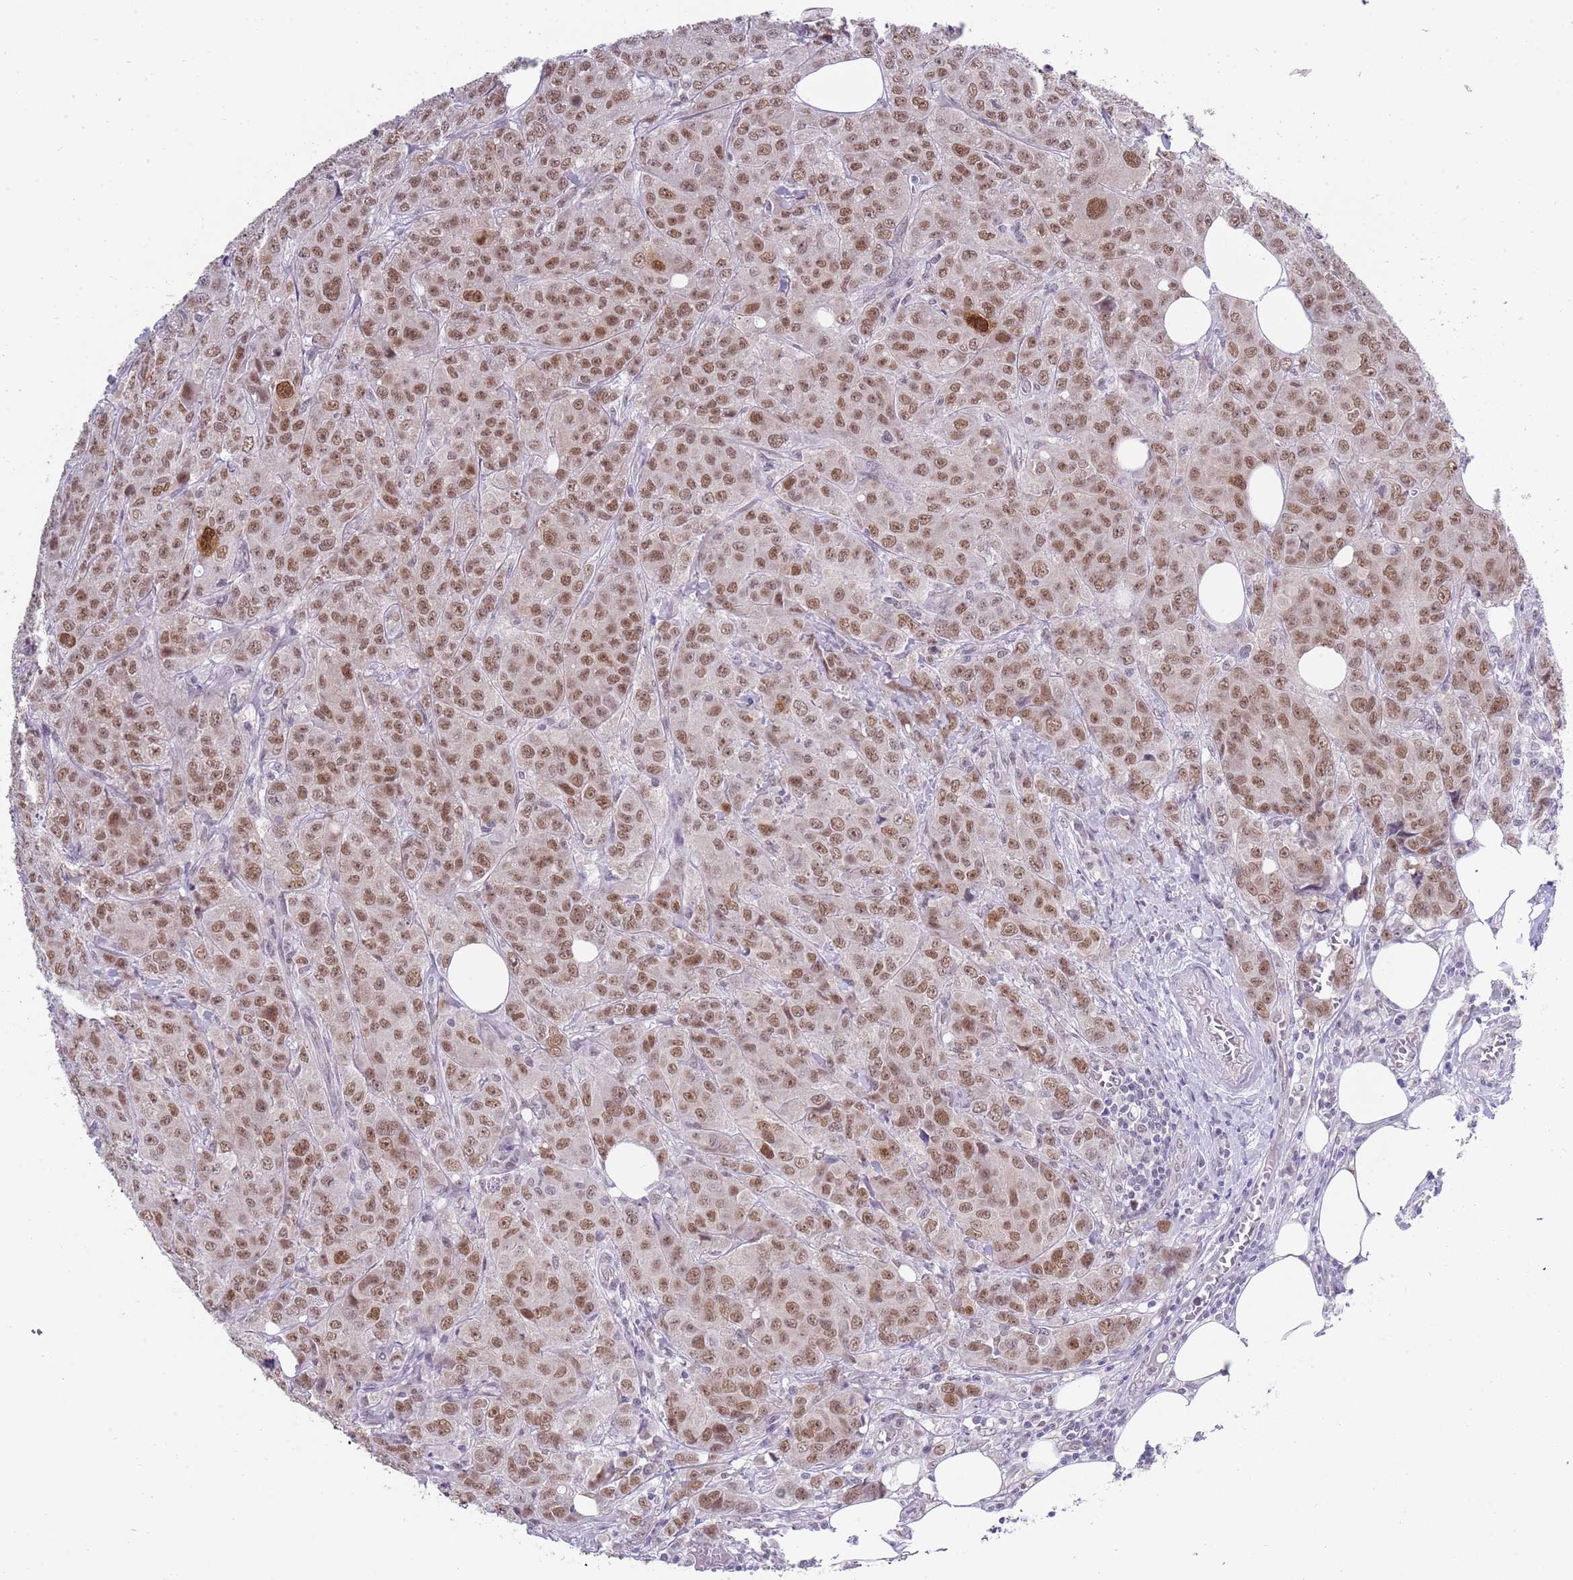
{"staining": {"intensity": "moderate", "quantity": ">75%", "location": "nuclear"}, "tissue": "breast cancer", "cell_type": "Tumor cells", "image_type": "cancer", "snomed": [{"axis": "morphology", "description": "Duct carcinoma"}, {"axis": "topography", "description": "Breast"}], "caption": "Protein staining reveals moderate nuclear staining in about >75% of tumor cells in breast cancer (infiltrating ductal carcinoma). (brown staining indicates protein expression, while blue staining denotes nuclei).", "gene": "SEPHS2", "patient": {"sex": "female", "age": 43}}